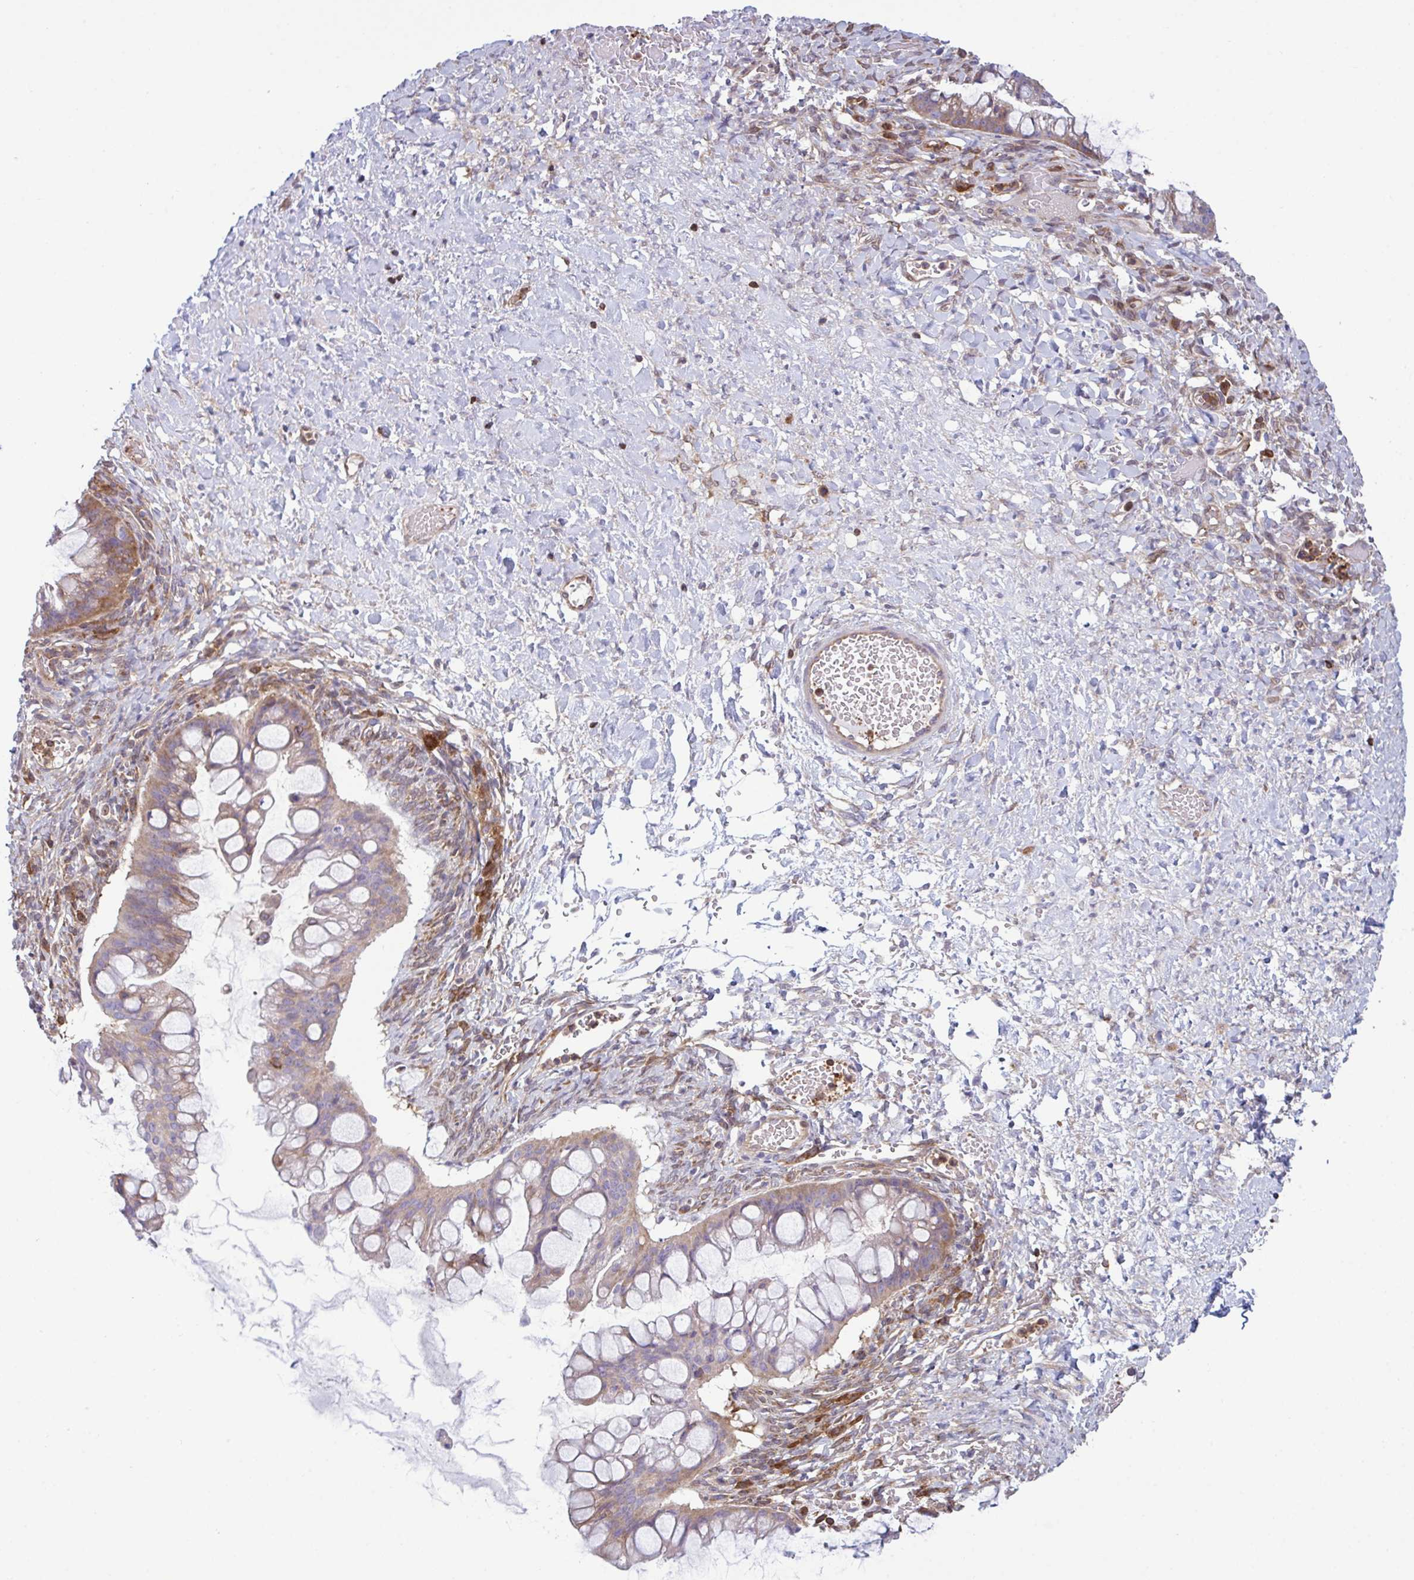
{"staining": {"intensity": "moderate", "quantity": ">75%", "location": "cytoplasmic/membranous"}, "tissue": "ovarian cancer", "cell_type": "Tumor cells", "image_type": "cancer", "snomed": [{"axis": "morphology", "description": "Cystadenocarcinoma, mucinous, NOS"}, {"axis": "topography", "description": "Ovary"}], "caption": "This micrograph reveals IHC staining of ovarian cancer, with medium moderate cytoplasmic/membranous positivity in approximately >75% of tumor cells.", "gene": "TSC22D3", "patient": {"sex": "female", "age": 73}}